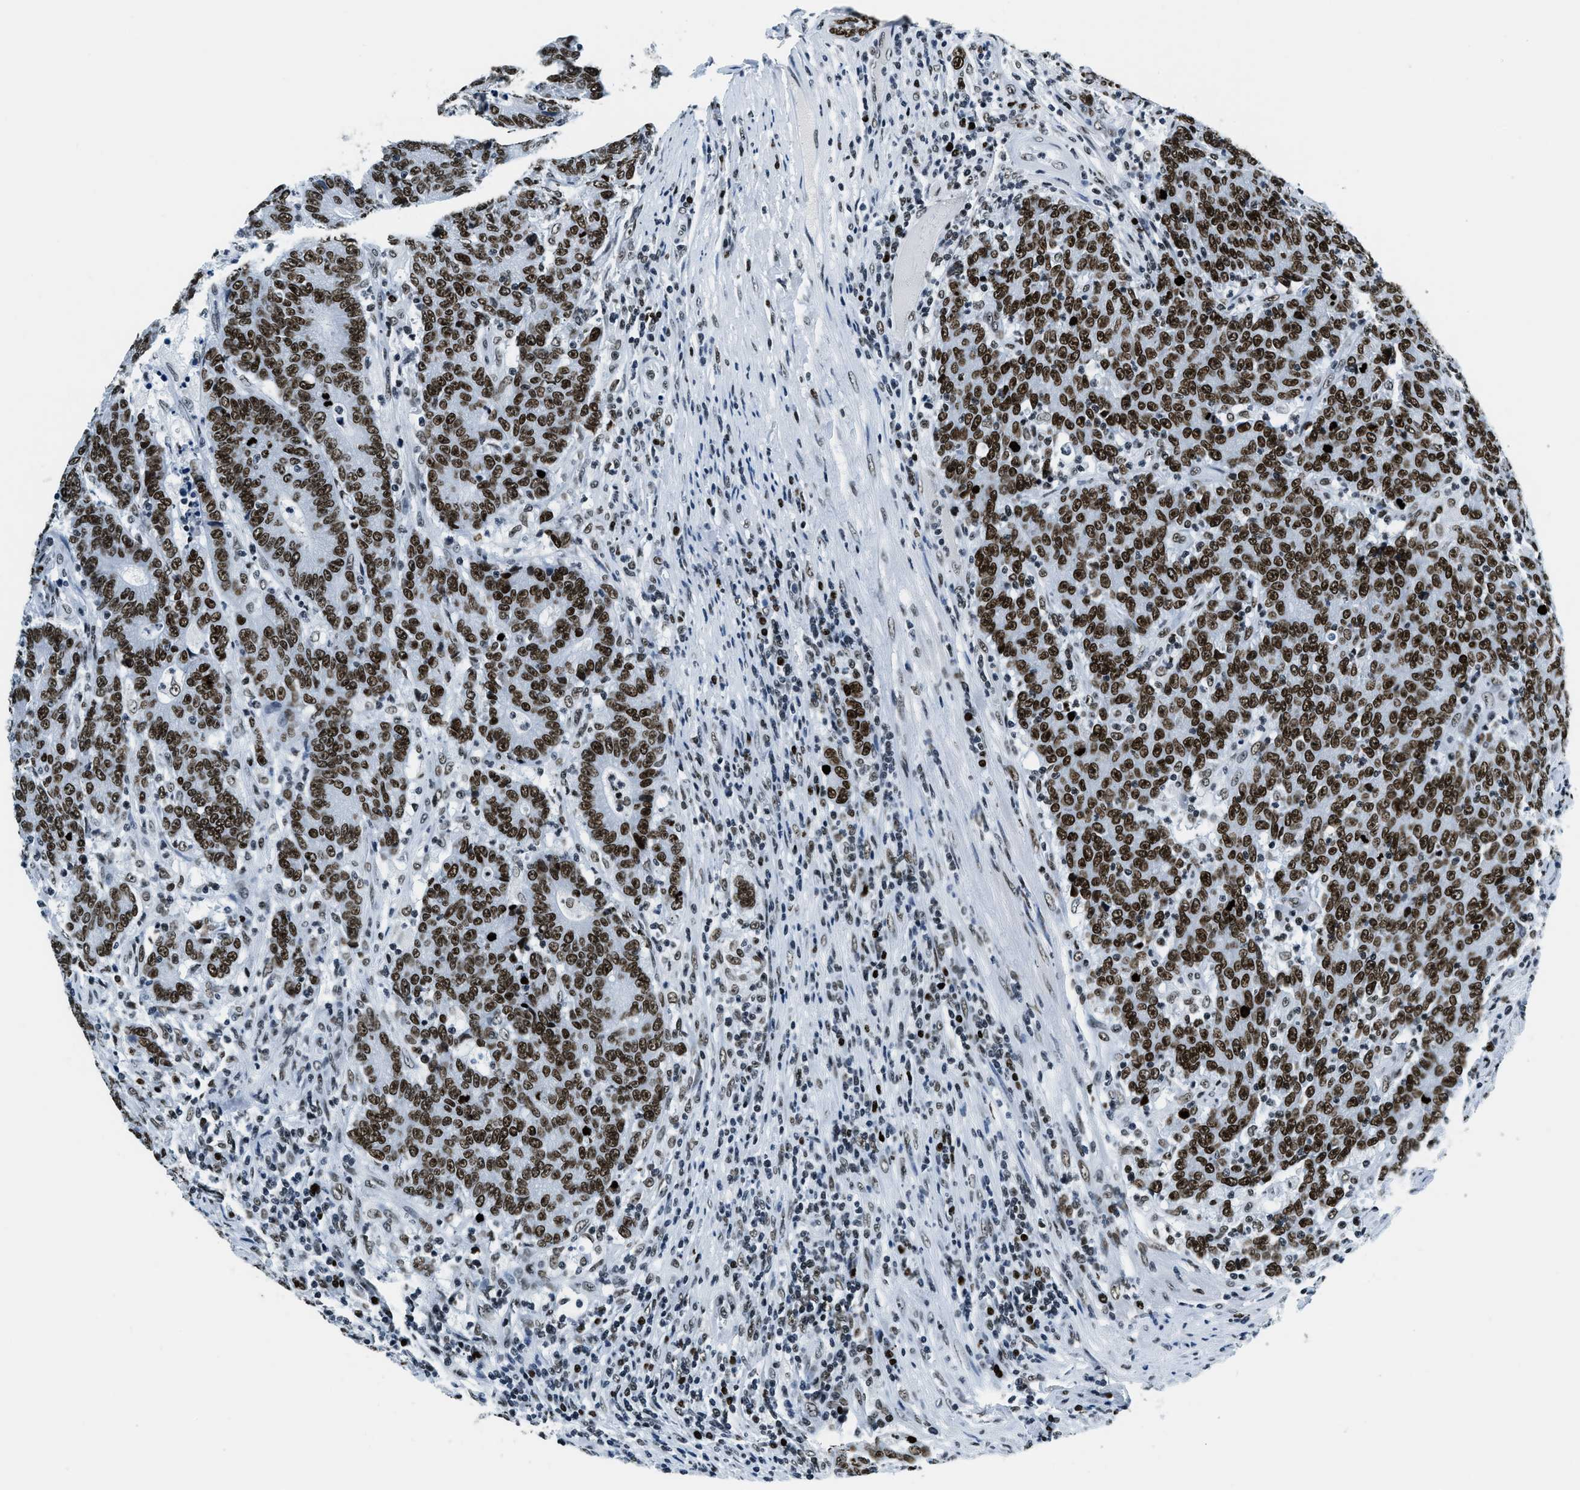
{"staining": {"intensity": "strong", "quantity": ">75%", "location": "nuclear"}, "tissue": "colorectal cancer", "cell_type": "Tumor cells", "image_type": "cancer", "snomed": [{"axis": "morphology", "description": "Normal tissue, NOS"}, {"axis": "morphology", "description": "Adenocarcinoma, NOS"}, {"axis": "topography", "description": "Colon"}], "caption": "Immunohistochemistry of adenocarcinoma (colorectal) exhibits high levels of strong nuclear expression in about >75% of tumor cells. (IHC, brightfield microscopy, high magnification).", "gene": "TOP1", "patient": {"sex": "female", "age": 75}}